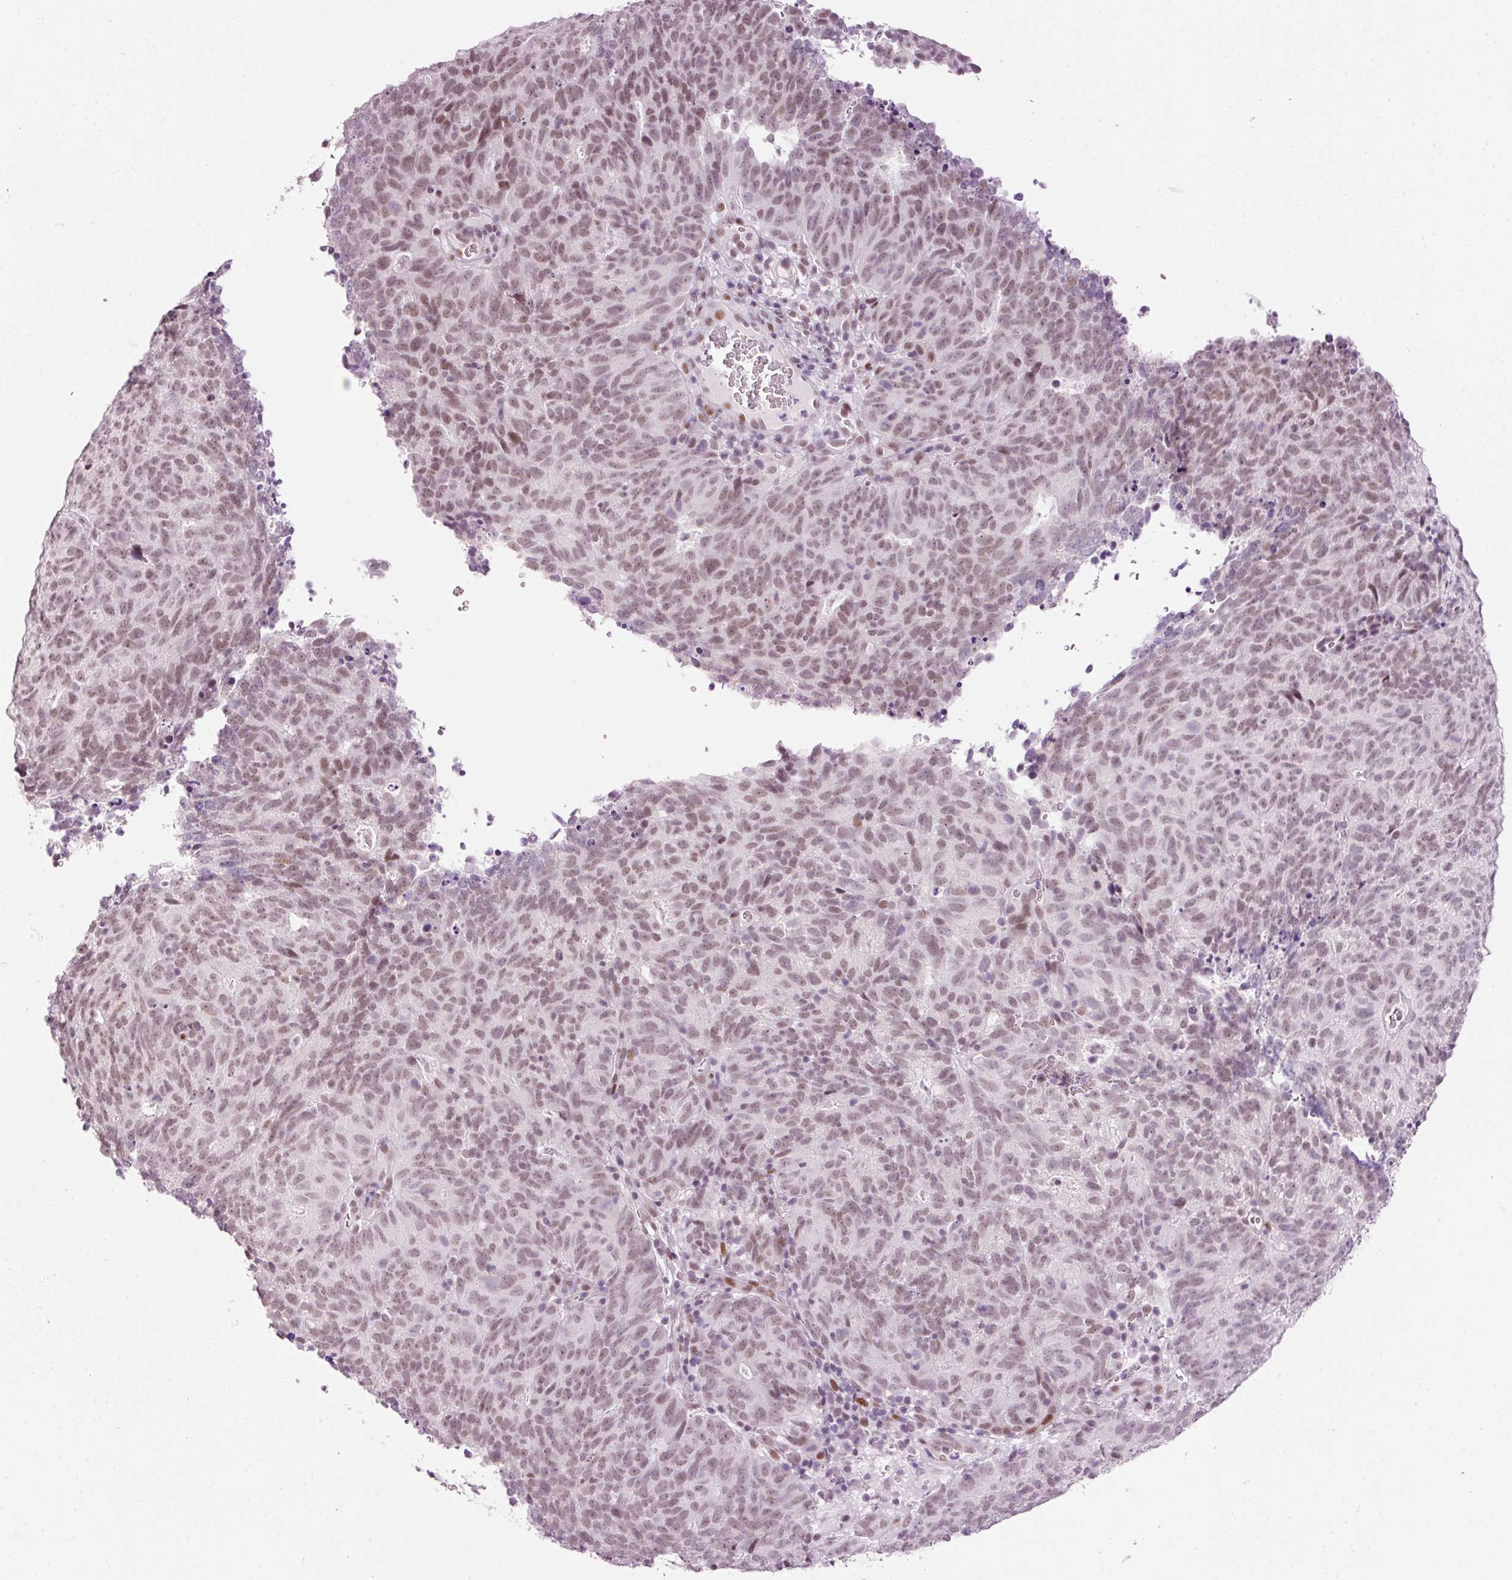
{"staining": {"intensity": "moderate", "quantity": ">75%", "location": "nuclear"}, "tissue": "cervical cancer", "cell_type": "Tumor cells", "image_type": "cancer", "snomed": [{"axis": "morphology", "description": "Adenocarcinoma, NOS"}, {"axis": "topography", "description": "Cervix"}], "caption": "This photomicrograph exhibits adenocarcinoma (cervical) stained with immunohistochemistry to label a protein in brown. The nuclear of tumor cells show moderate positivity for the protein. Nuclei are counter-stained blue.", "gene": "ANKRD20A1", "patient": {"sex": "female", "age": 38}}